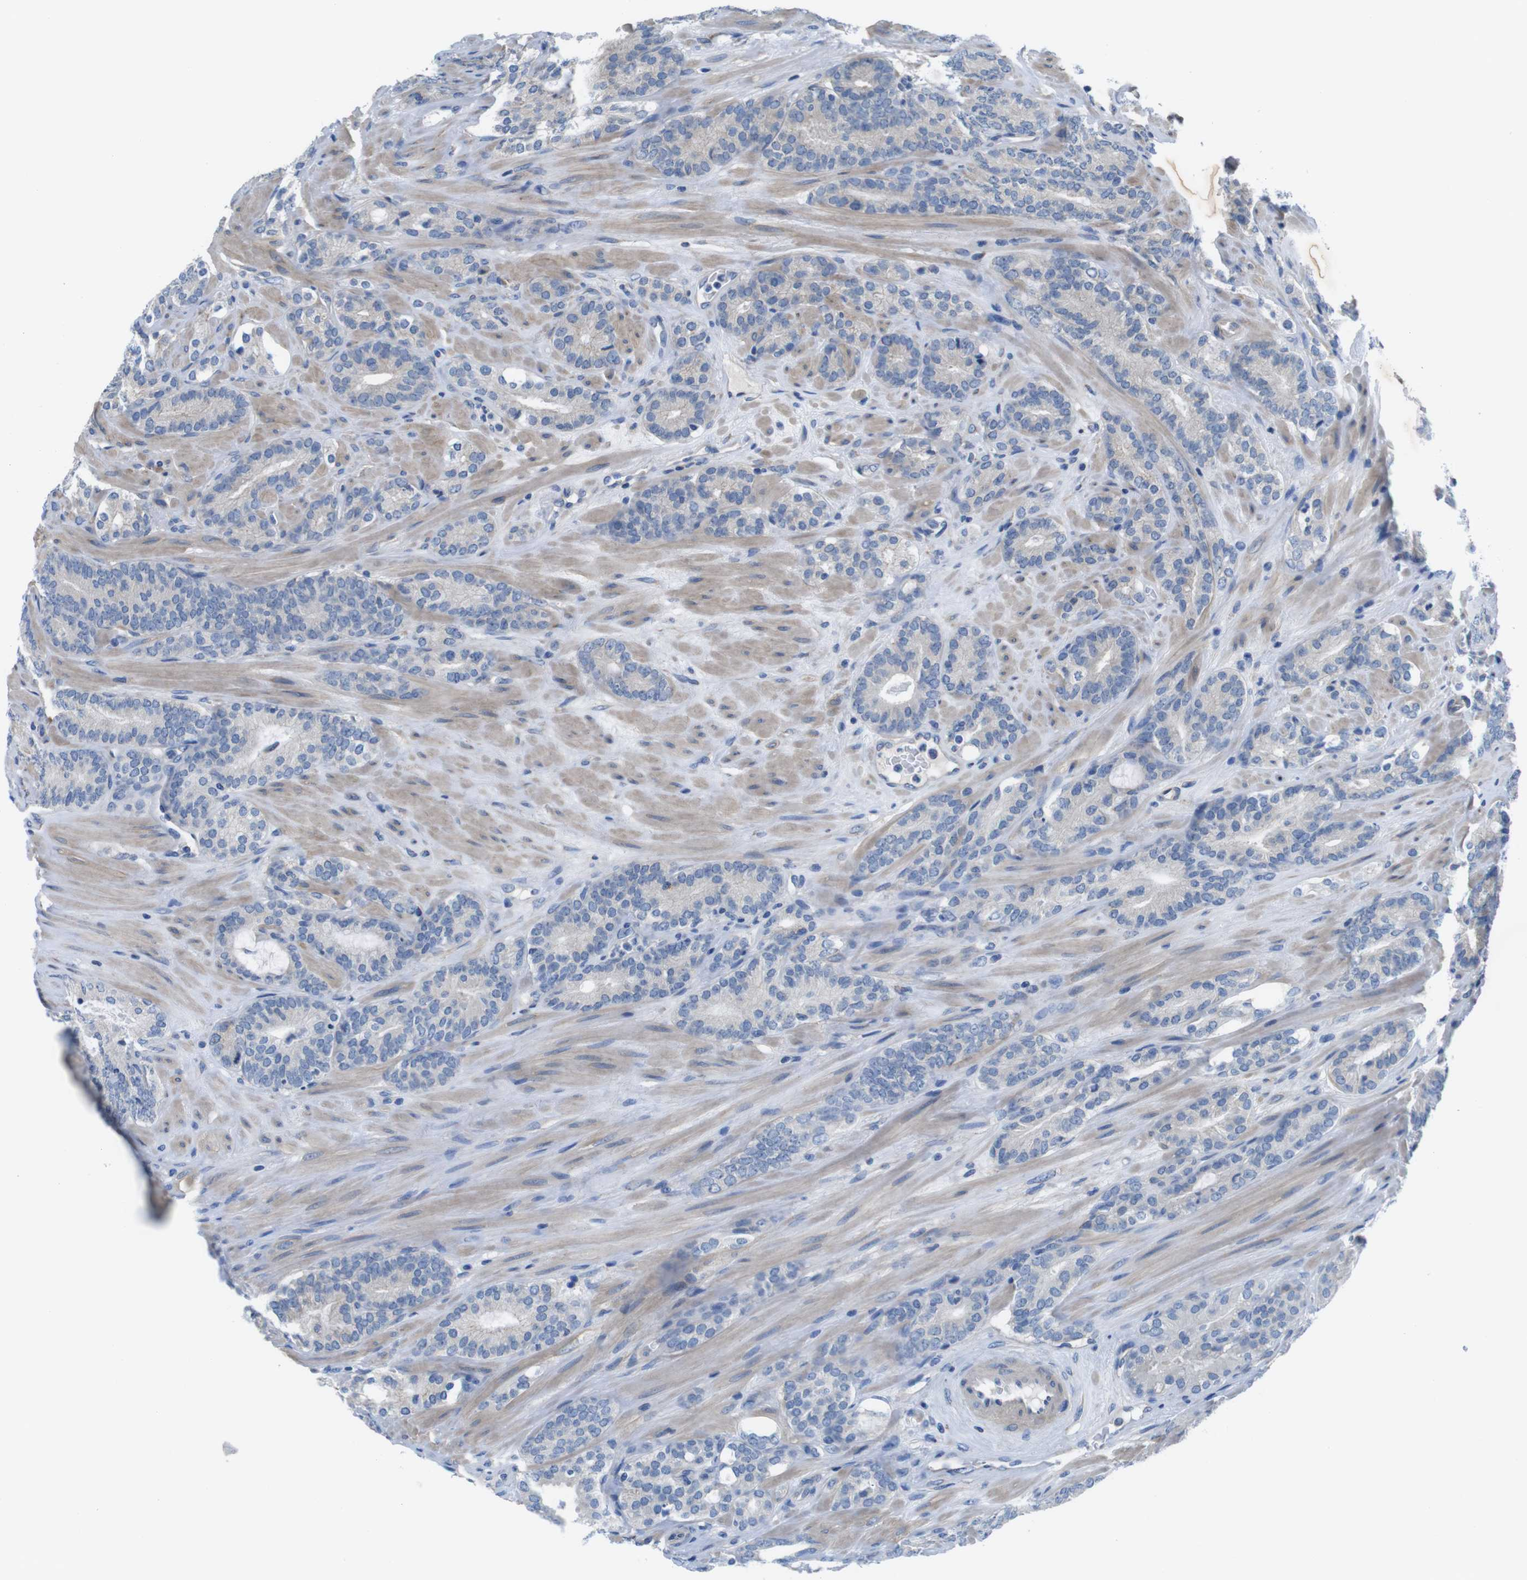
{"staining": {"intensity": "negative", "quantity": "none", "location": "none"}, "tissue": "prostate cancer", "cell_type": "Tumor cells", "image_type": "cancer", "snomed": [{"axis": "morphology", "description": "Adenocarcinoma, Low grade"}, {"axis": "topography", "description": "Prostate"}], "caption": "There is no significant positivity in tumor cells of prostate cancer. (DAB immunohistochemistry, high magnification).", "gene": "CDH8", "patient": {"sex": "male", "age": 63}}